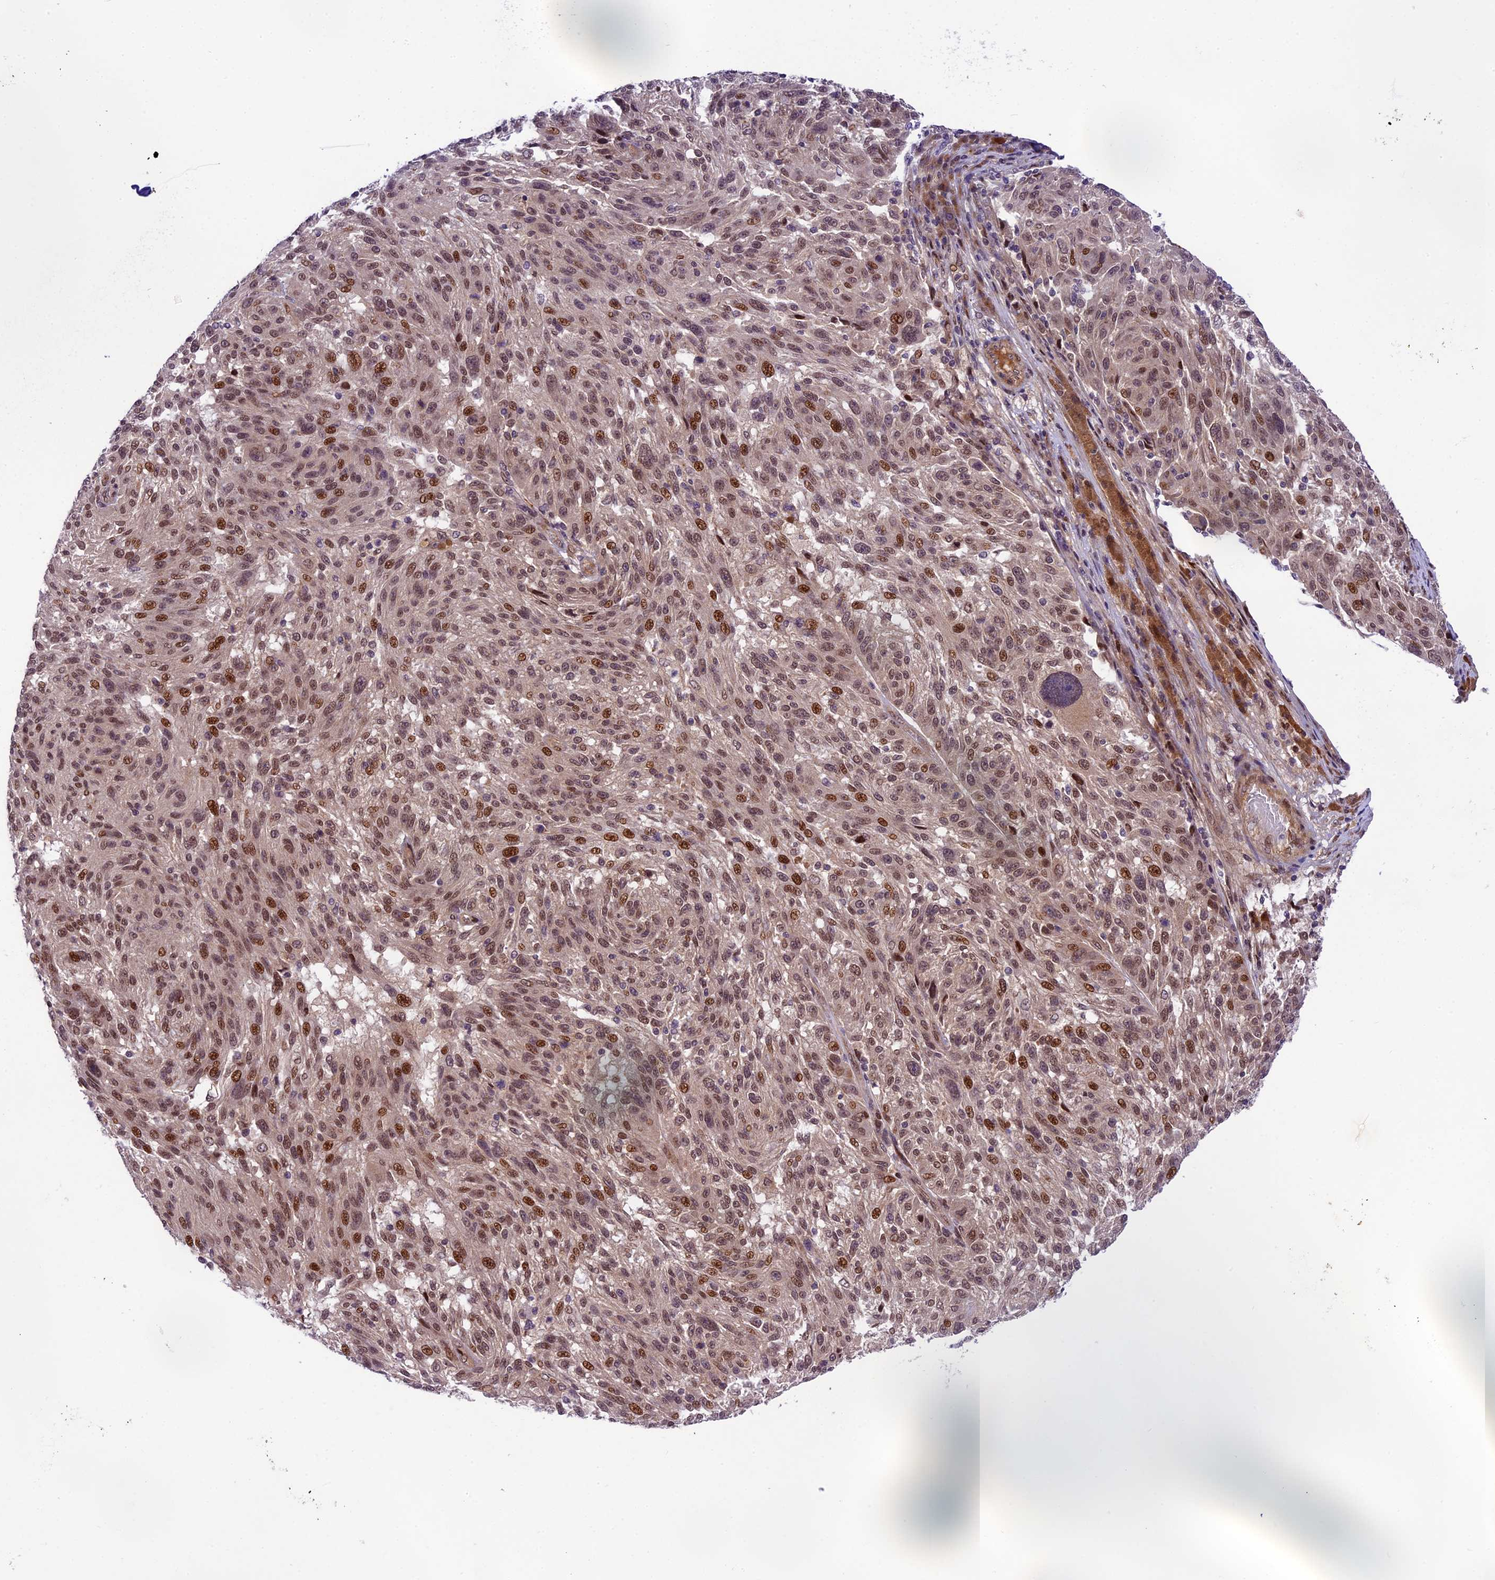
{"staining": {"intensity": "strong", "quantity": ">75%", "location": "nuclear"}, "tissue": "melanoma", "cell_type": "Tumor cells", "image_type": "cancer", "snomed": [{"axis": "morphology", "description": "Malignant melanoma, NOS"}, {"axis": "topography", "description": "Skin"}], "caption": "Immunohistochemical staining of human malignant melanoma displays high levels of strong nuclear protein expression in approximately >75% of tumor cells. (DAB = brown stain, brightfield microscopy at high magnification).", "gene": "NEK8", "patient": {"sex": "male", "age": 53}}